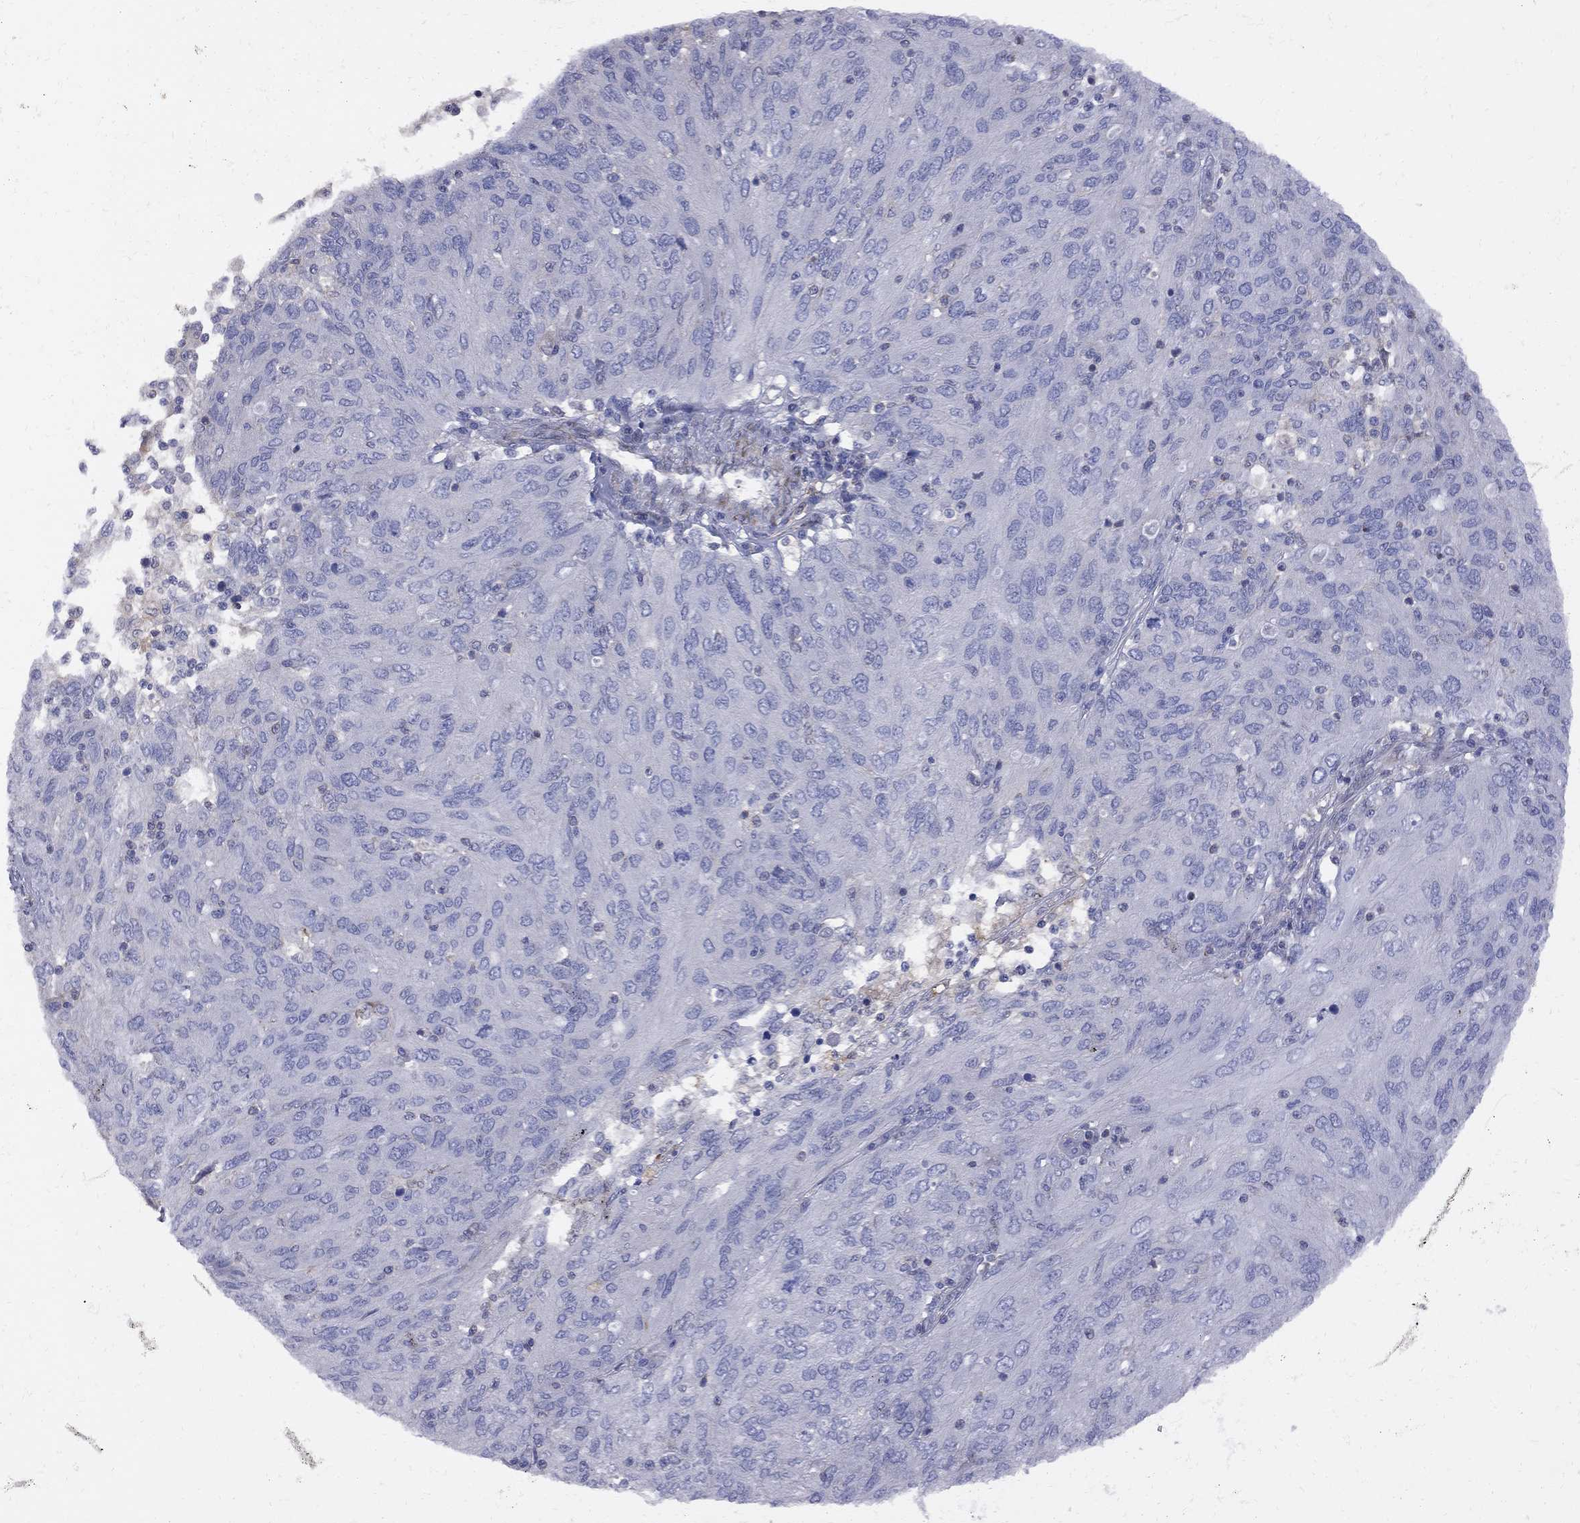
{"staining": {"intensity": "negative", "quantity": "none", "location": "none"}, "tissue": "ovarian cancer", "cell_type": "Tumor cells", "image_type": "cancer", "snomed": [{"axis": "morphology", "description": "Carcinoma, endometroid"}, {"axis": "topography", "description": "Ovary"}], "caption": "The immunohistochemistry (IHC) micrograph has no significant expression in tumor cells of ovarian cancer tissue.", "gene": "MTHFR", "patient": {"sex": "female", "age": 50}}